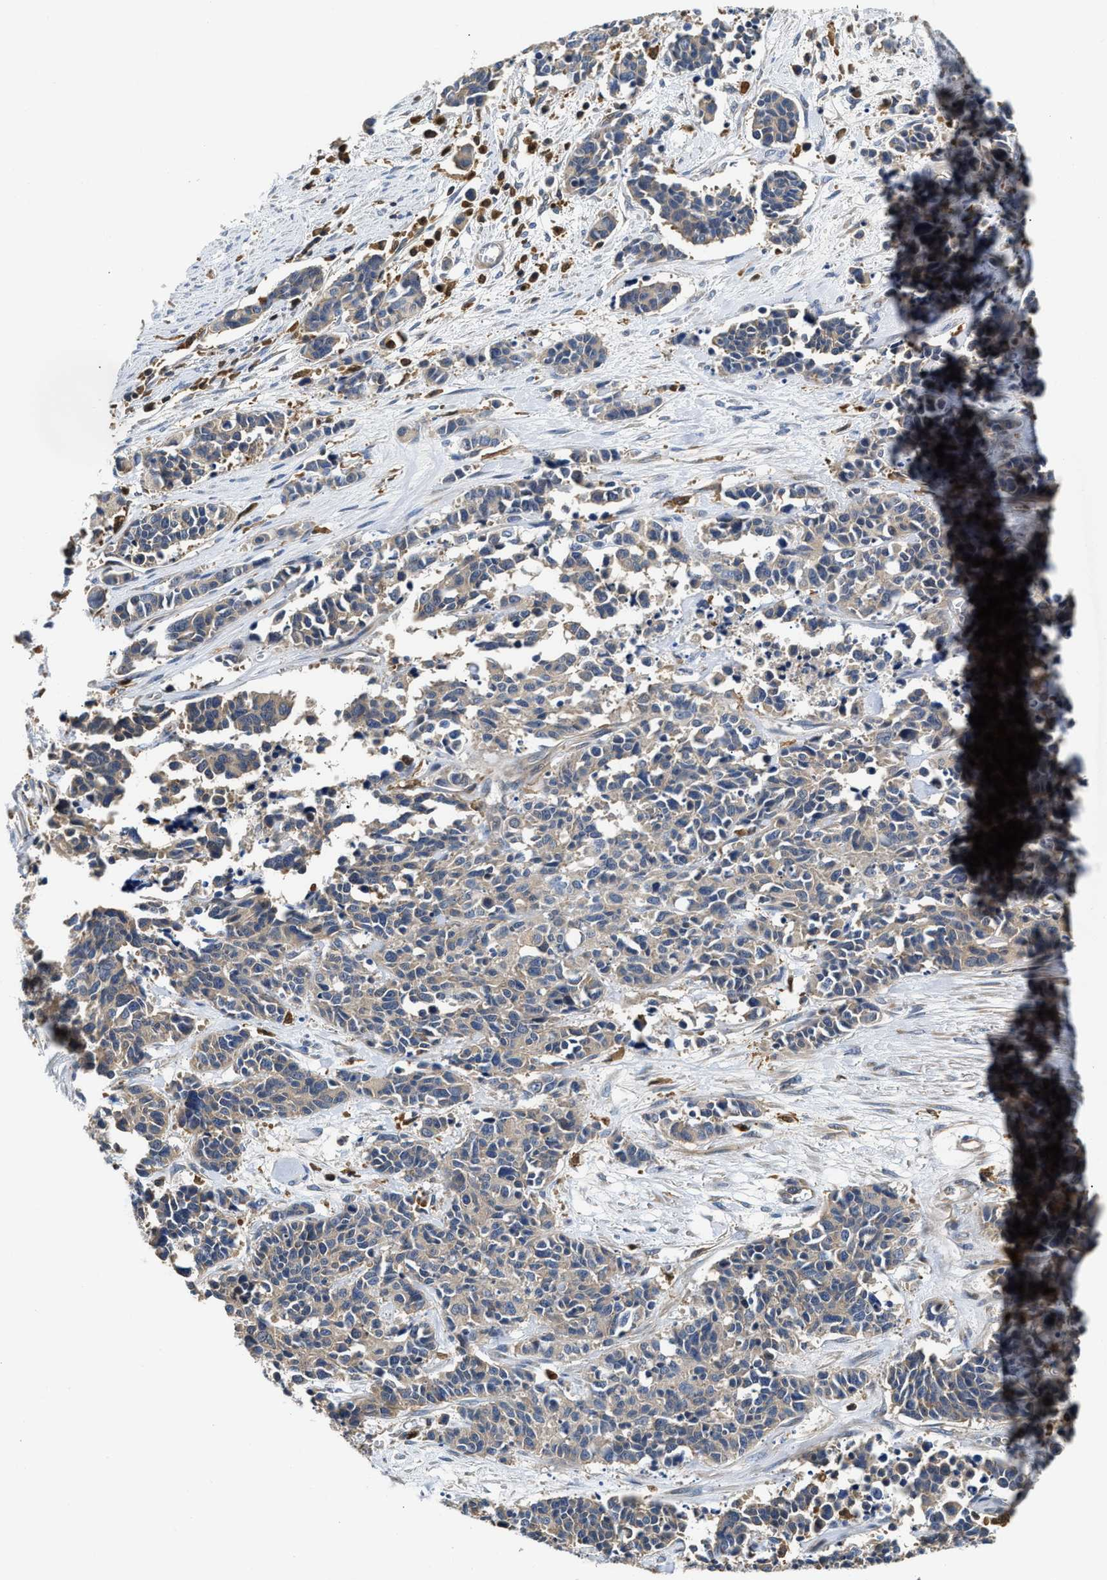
{"staining": {"intensity": "negative", "quantity": "none", "location": "none"}, "tissue": "cervical cancer", "cell_type": "Tumor cells", "image_type": "cancer", "snomed": [{"axis": "morphology", "description": "Squamous cell carcinoma, NOS"}, {"axis": "topography", "description": "Cervix"}], "caption": "Tumor cells show no significant positivity in squamous cell carcinoma (cervical).", "gene": "OSTF1", "patient": {"sex": "female", "age": 35}}